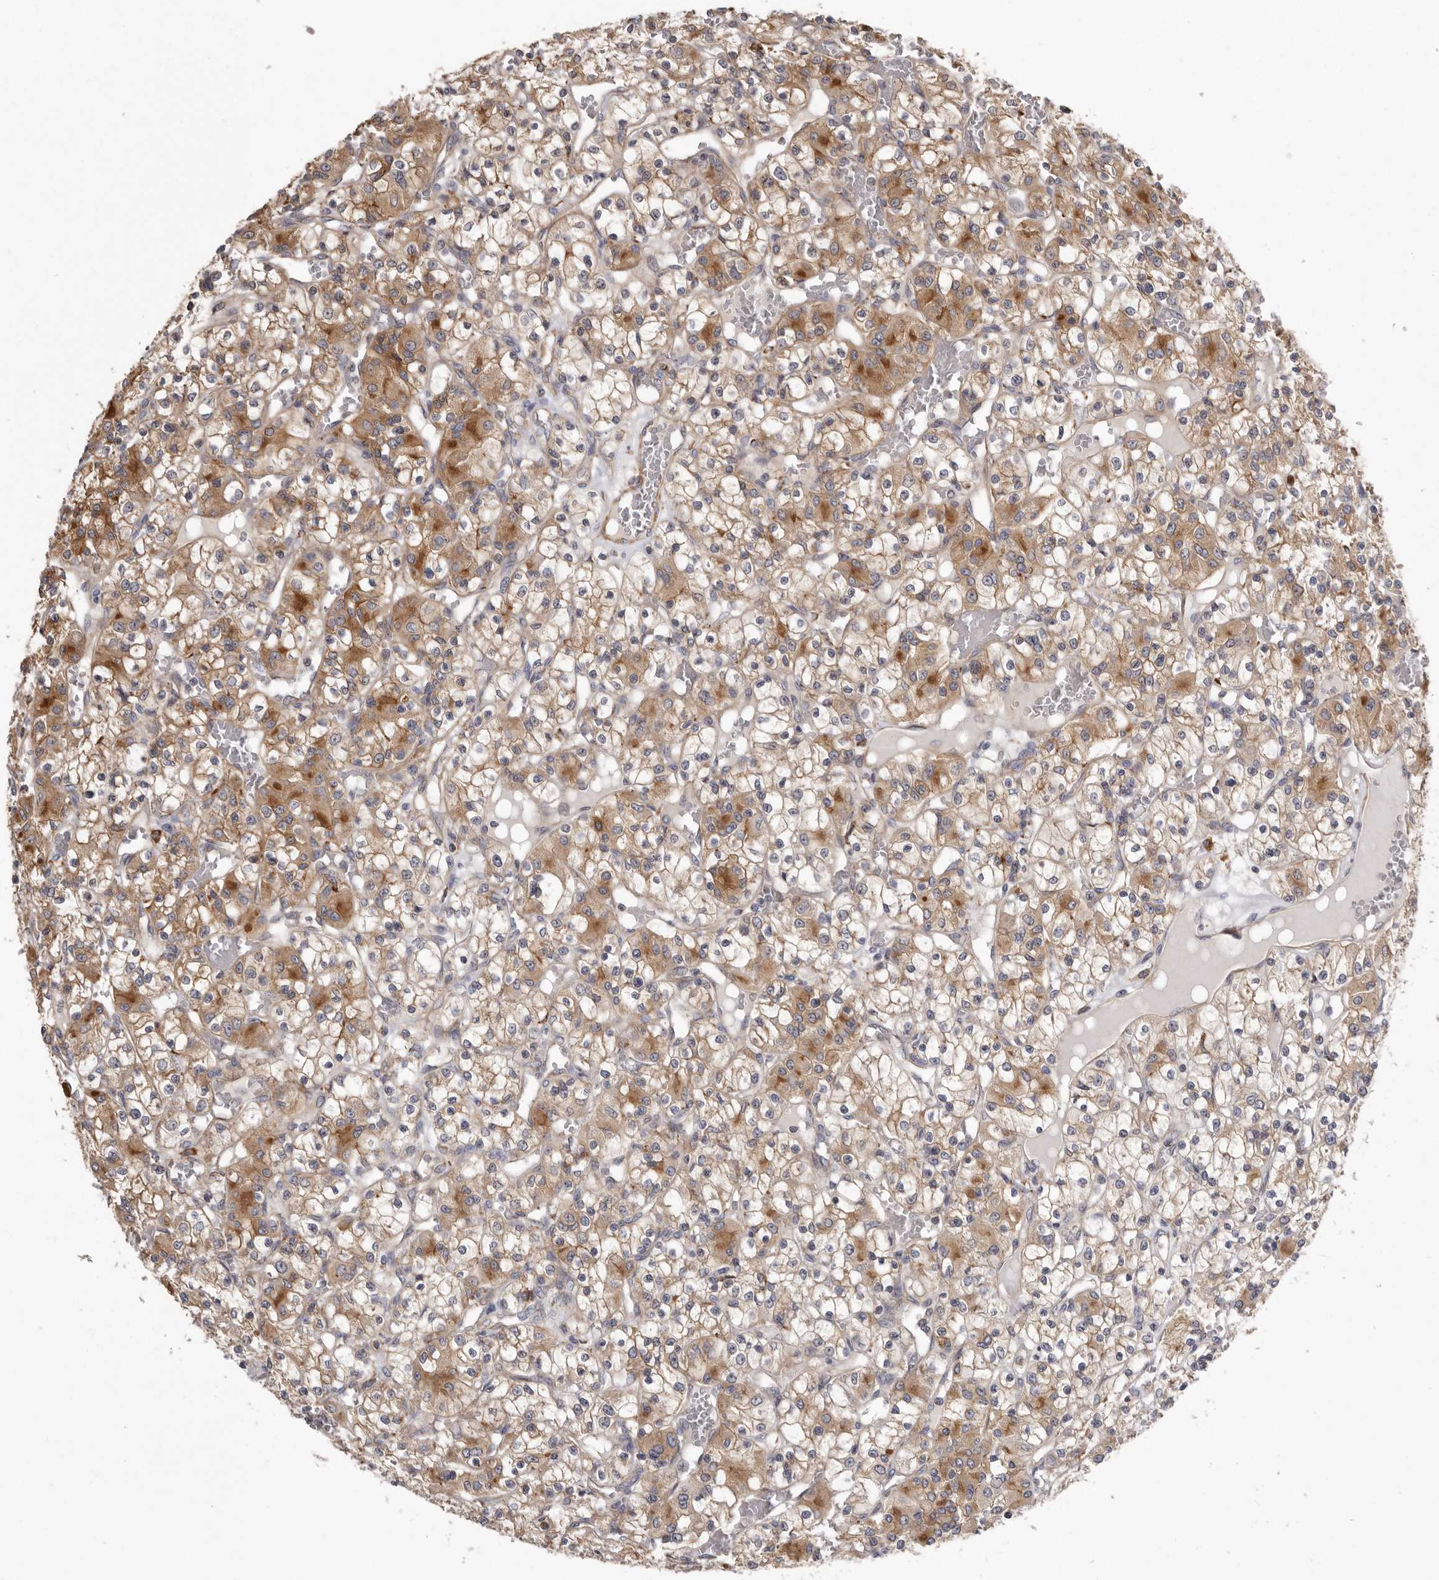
{"staining": {"intensity": "moderate", "quantity": ">75%", "location": "cytoplasmic/membranous"}, "tissue": "renal cancer", "cell_type": "Tumor cells", "image_type": "cancer", "snomed": [{"axis": "morphology", "description": "Adenocarcinoma, NOS"}, {"axis": "topography", "description": "Kidney"}], "caption": "An IHC image of tumor tissue is shown. Protein staining in brown highlights moderate cytoplasmic/membranous positivity in adenocarcinoma (renal) within tumor cells.", "gene": "ENAH", "patient": {"sex": "female", "age": 59}}